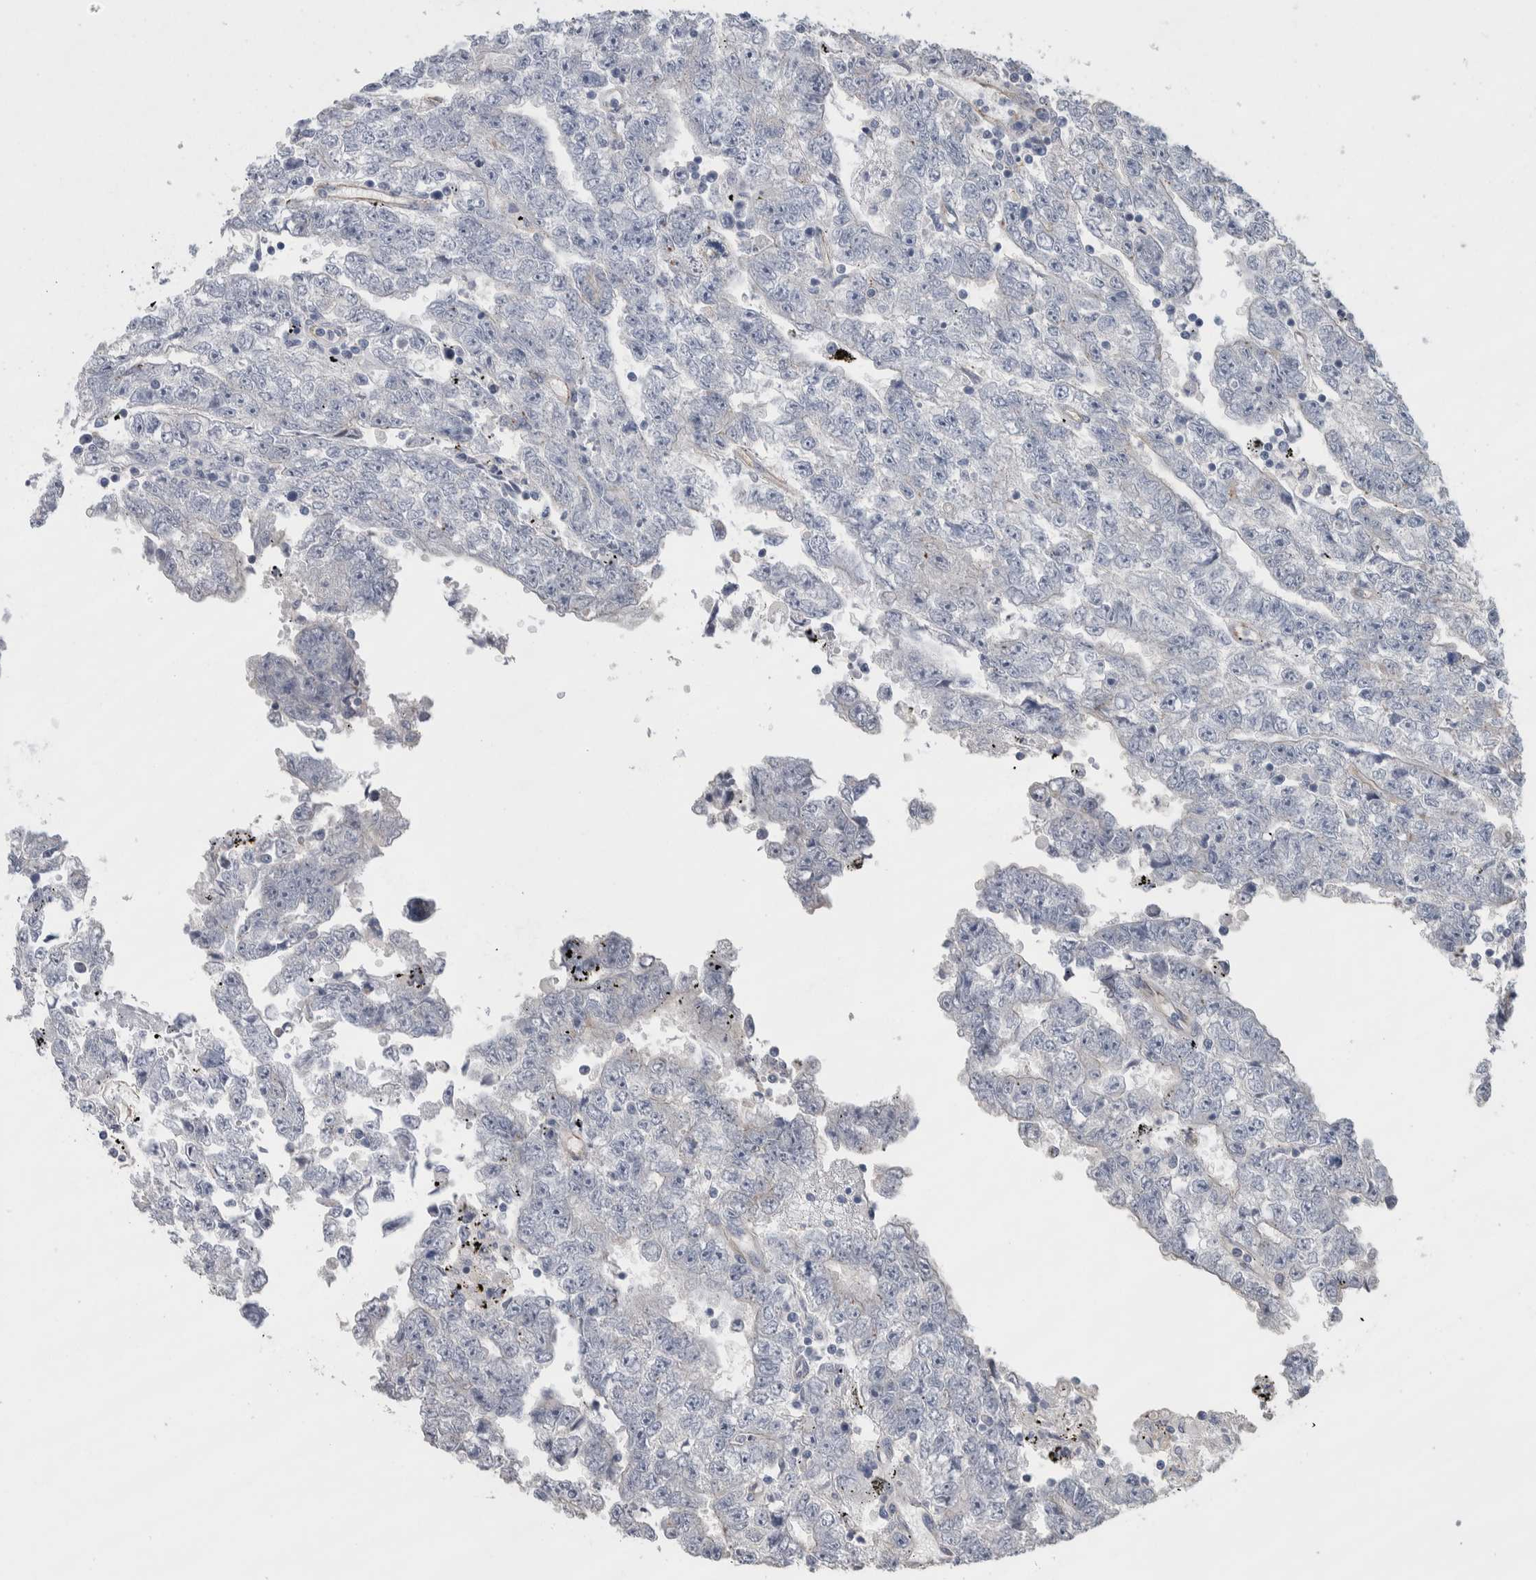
{"staining": {"intensity": "negative", "quantity": "none", "location": "none"}, "tissue": "testis cancer", "cell_type": "Tumor cells", "image_type": "cancer", "snomed": [{"axis": "morphology", "description": "Carcinoma, Embryonal, NOS"}, {"axis": "topography", "description": "Testis"}], "caption": "A high-resolution micrograph shows immunohistochemistry (IHC) staining of testis embryonal carcinoma, which demonstrates no significant staining in tumor cells.", "gene": "GCNA", "patient": {"sex": "male", "age": 25}}